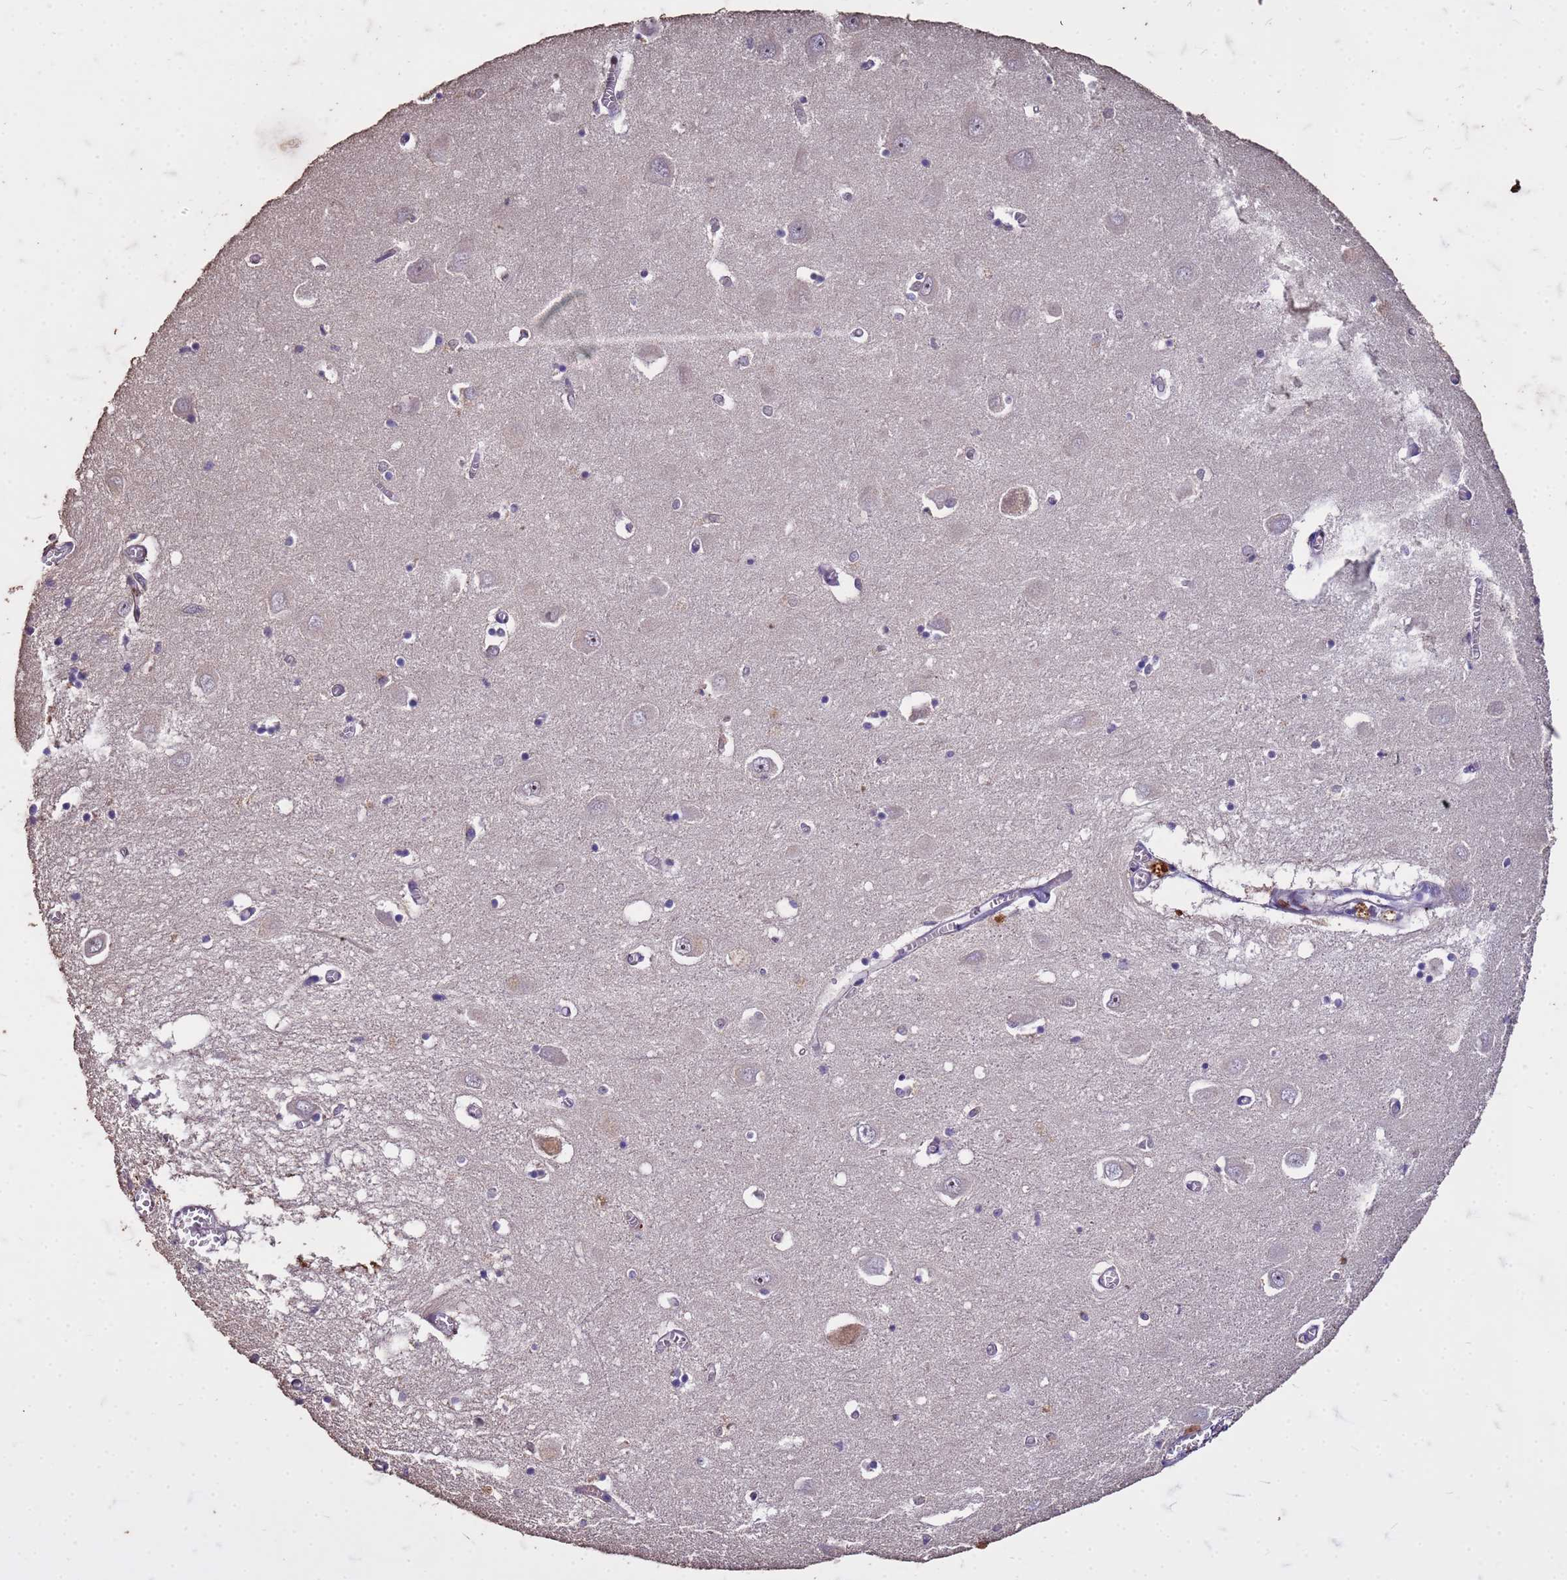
{"staining": {"intensity": "negative", "quantity": "none", "location": "none"}, "tissue": "hippocampus", "cell_type": "Glial cells", "image_type": "normal", "snomed": [{"axis": "morphology", "description": "Normal tissue, NOS"}, {"axis": "topography", "description": "Hippocampus"}], "caption": "Immunohistochemistry (IHC) of normal hippocampus shows no positivity in glial cells.", "gene": "FAM184B", "patient": {"sex": "male", "age": 70}}